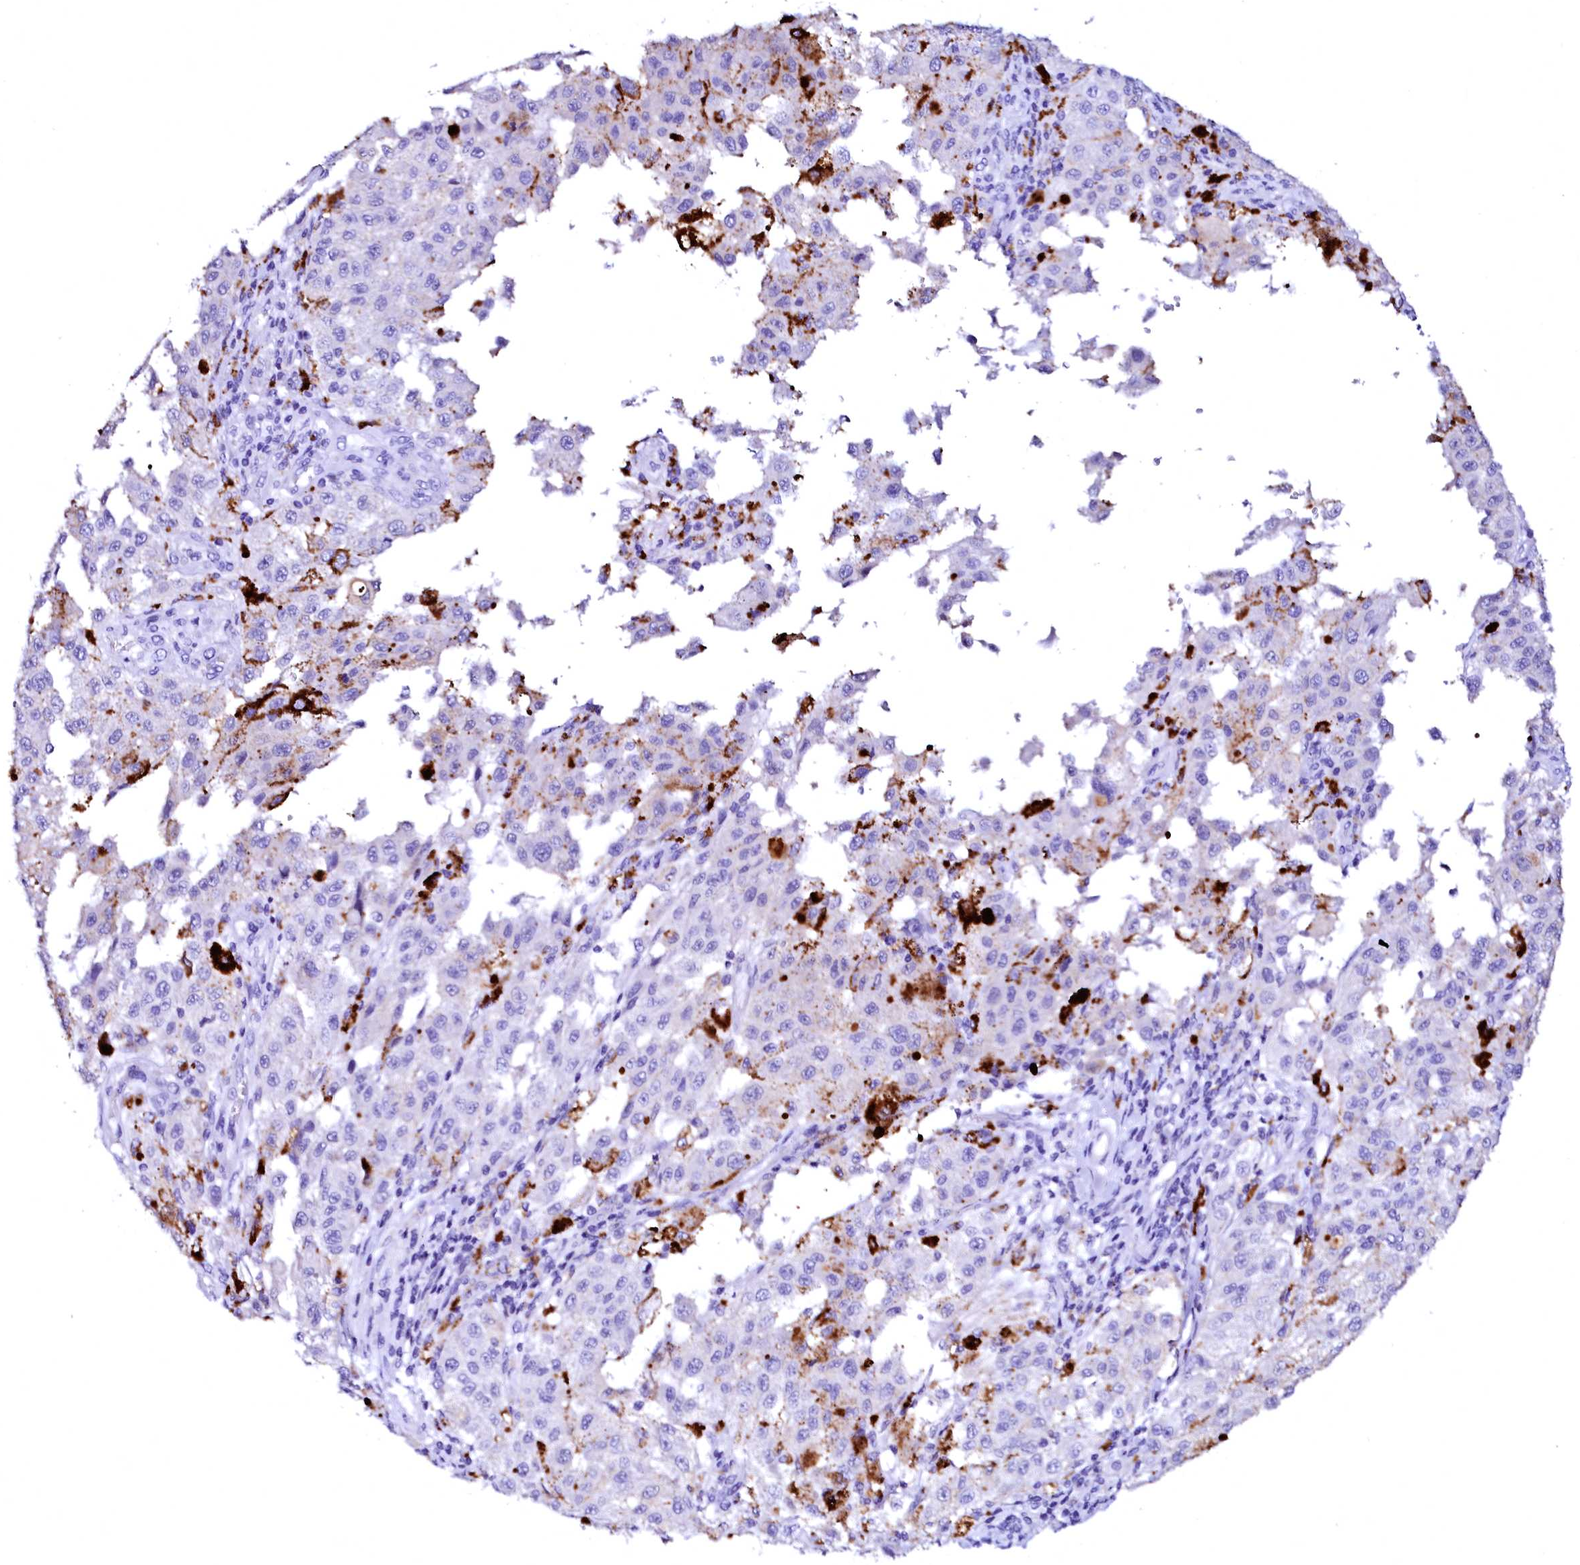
{"staining": {"intensity": "negative", "quantity": "none", "location": "none"}, "tissue": "melanoma", "cell_type": "Tumor cells", "image_type": "cancer", "snomed": [{"axis": "morphology", "description": "Malignant melanoma, NOS"}, {"axis": "topography", "description": "Skin"}], "caption": "IHC image of human melanoma stained for a protein (brown), which demonstrates no positivity in tumor cells.", "gene": "NALF1", "patient": {"sex": "female", "age": 64}}